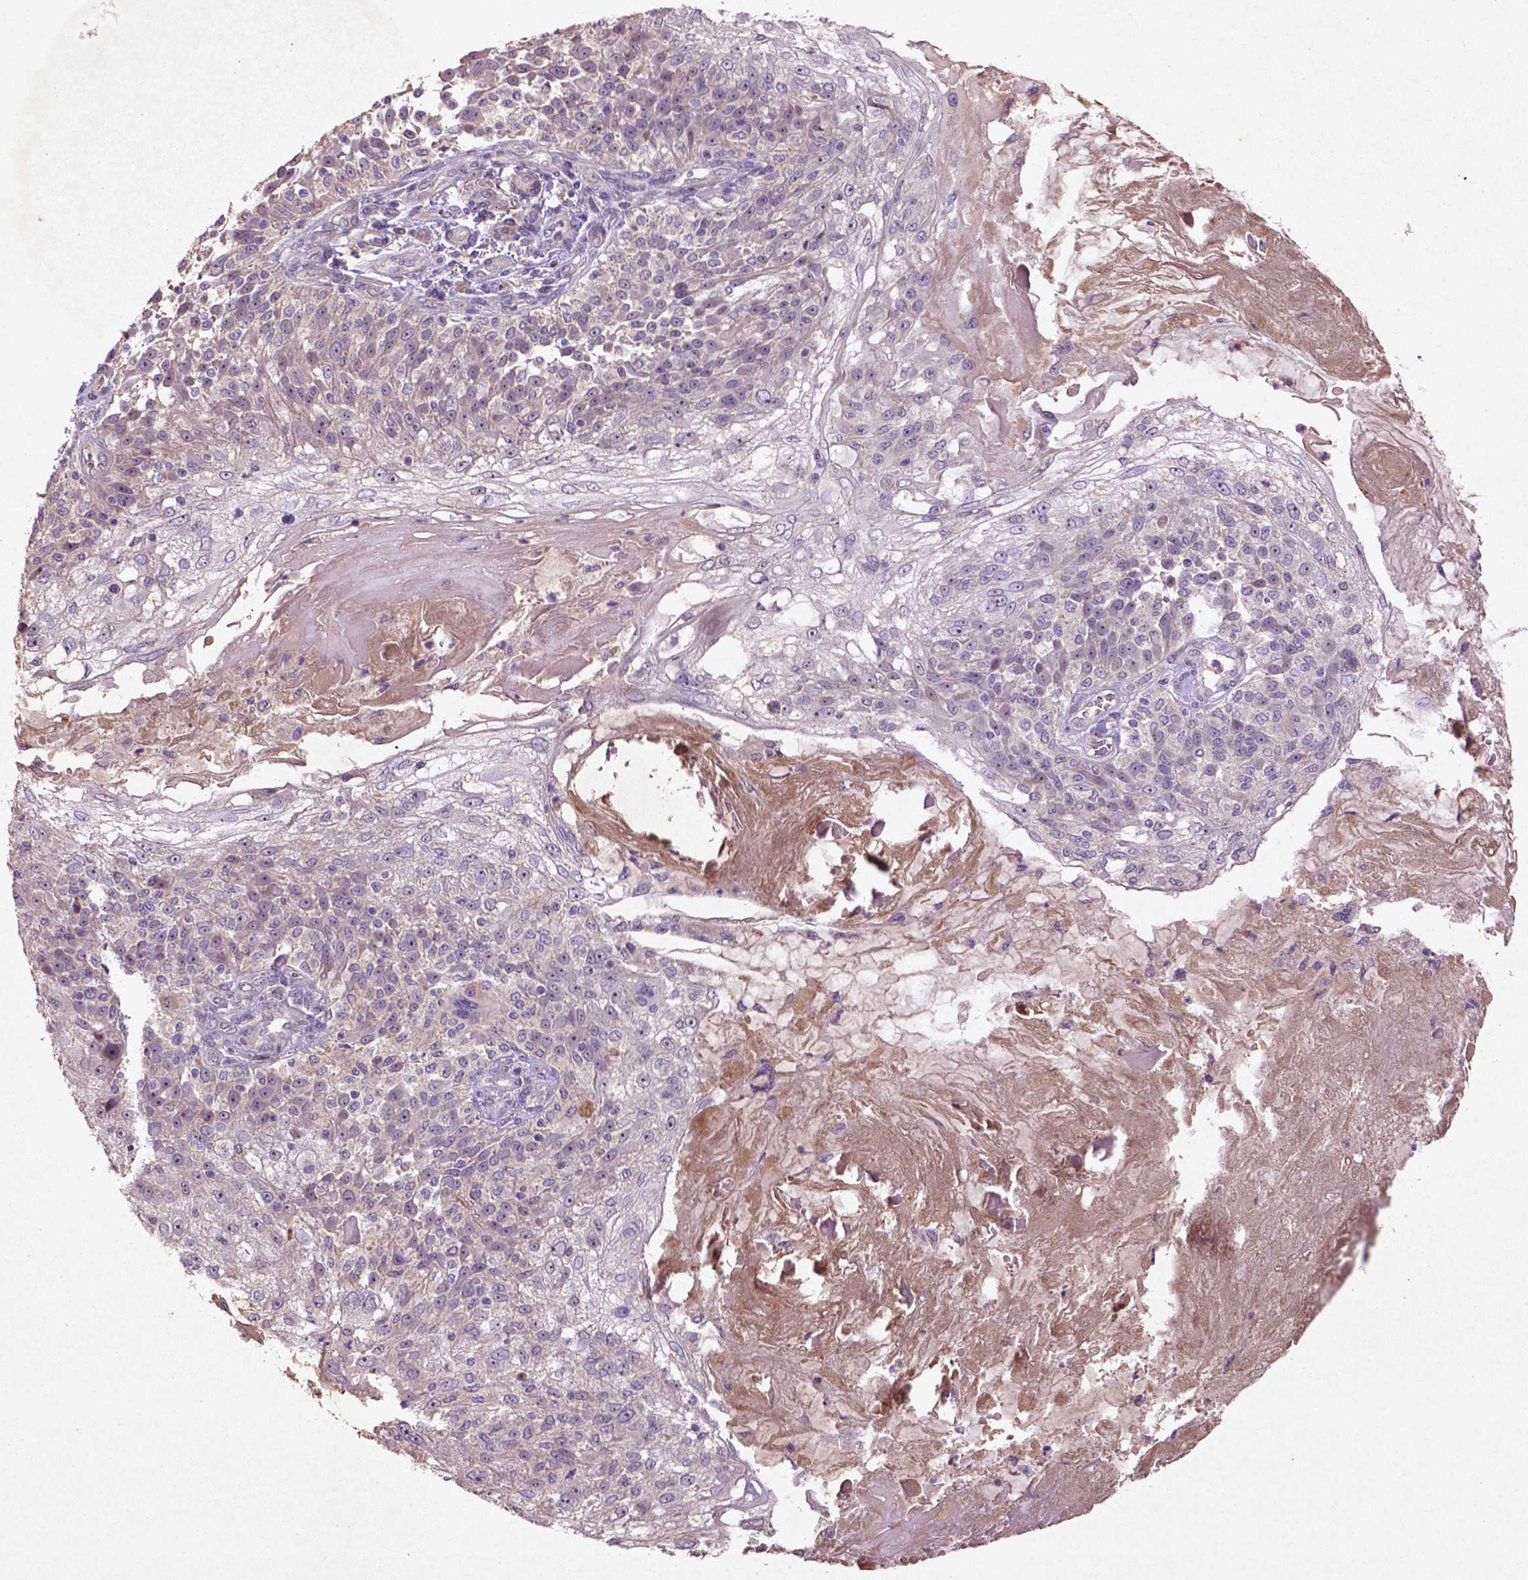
{"staining": {"intensity": "negative", "quantity": "none", "location": "none"}, "tissue": "skin cancer", "cell_type": "Tumor cells", "image_type": "cancer", "snomed": [{"axis": "morphology", "description": "Normal tissue, NOS"}, {"axis": "morphology", "description": "Squamous cell carcinoma, NOS"}, {"axis": "topography", "description": "Skin"}], "caption": "Immunohistochemistry of human skin squamous cell carcinoma displays no staining in tumor cells. (Stains: DAB immunohistochemistry (IHC) with hematoxylin counter stain, Microscopy: brightfield microscopy at high magnification).", "gene": "COQ2", "patient": {"sex": "female", "age": 83}}